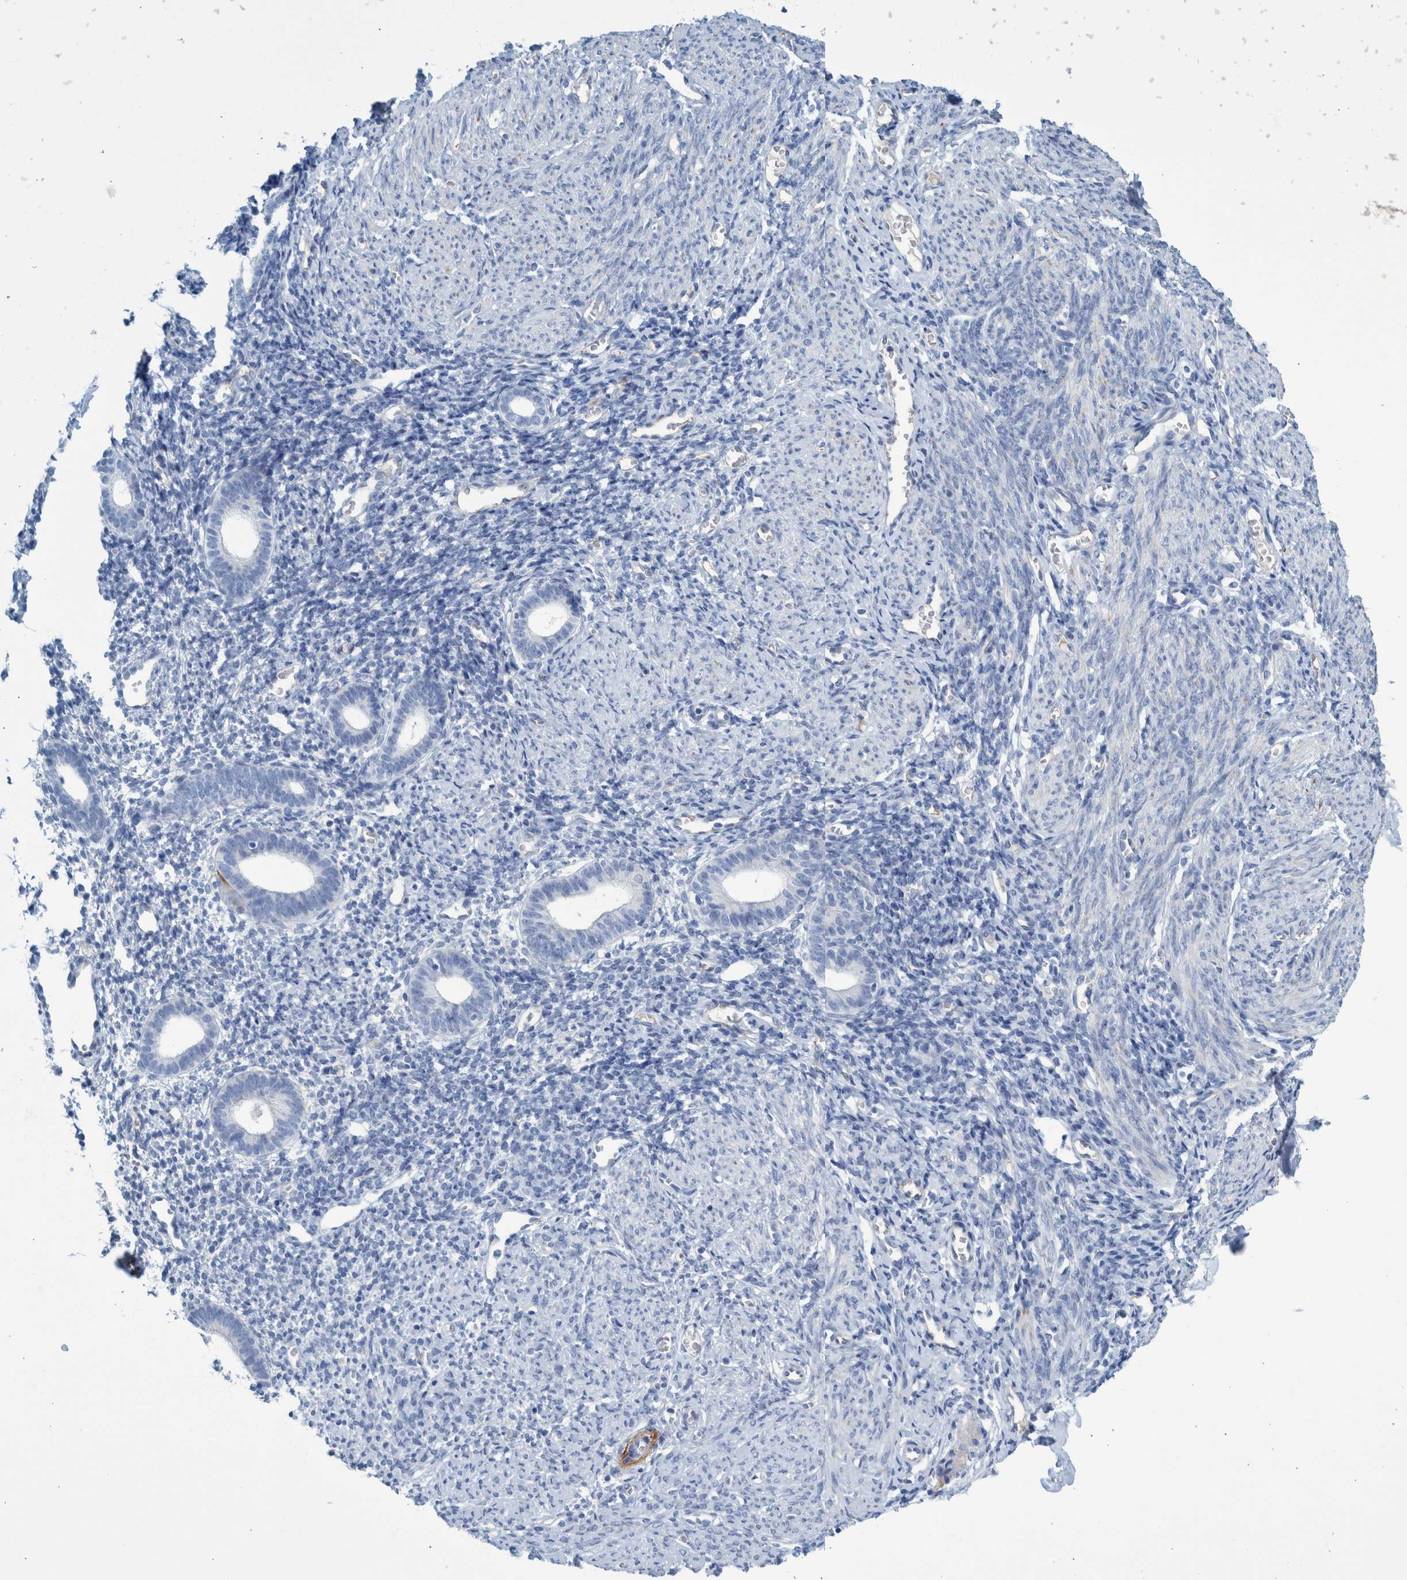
{"staining": {"intensity": "negative", "quantity": "none", "location": "none"}, "tissue": "endometrium", "cell_type": "Cells in endometrial stroma", "image_type": "normal", "snomed": [{"axis": "morphology", "description": "Normal tissue, NOS"}, {"axis": "morphology", "description": "Adenocarcinoma, NOS"}, {"axis": "topography", "description": "Endometrium"}], "caption": "IHC of benign human endometrium demonstrates no expression in cells in endometrial stroma. The staining was performed using DAB (3,3'-diaminobenzidine) to visualize the protein expression in brown, while the nuclei were stained in blue with hematoxylin (Magnification: 20x).", "gene": "SLC34A3", "patient": {"sex": "female", "age": 57}}